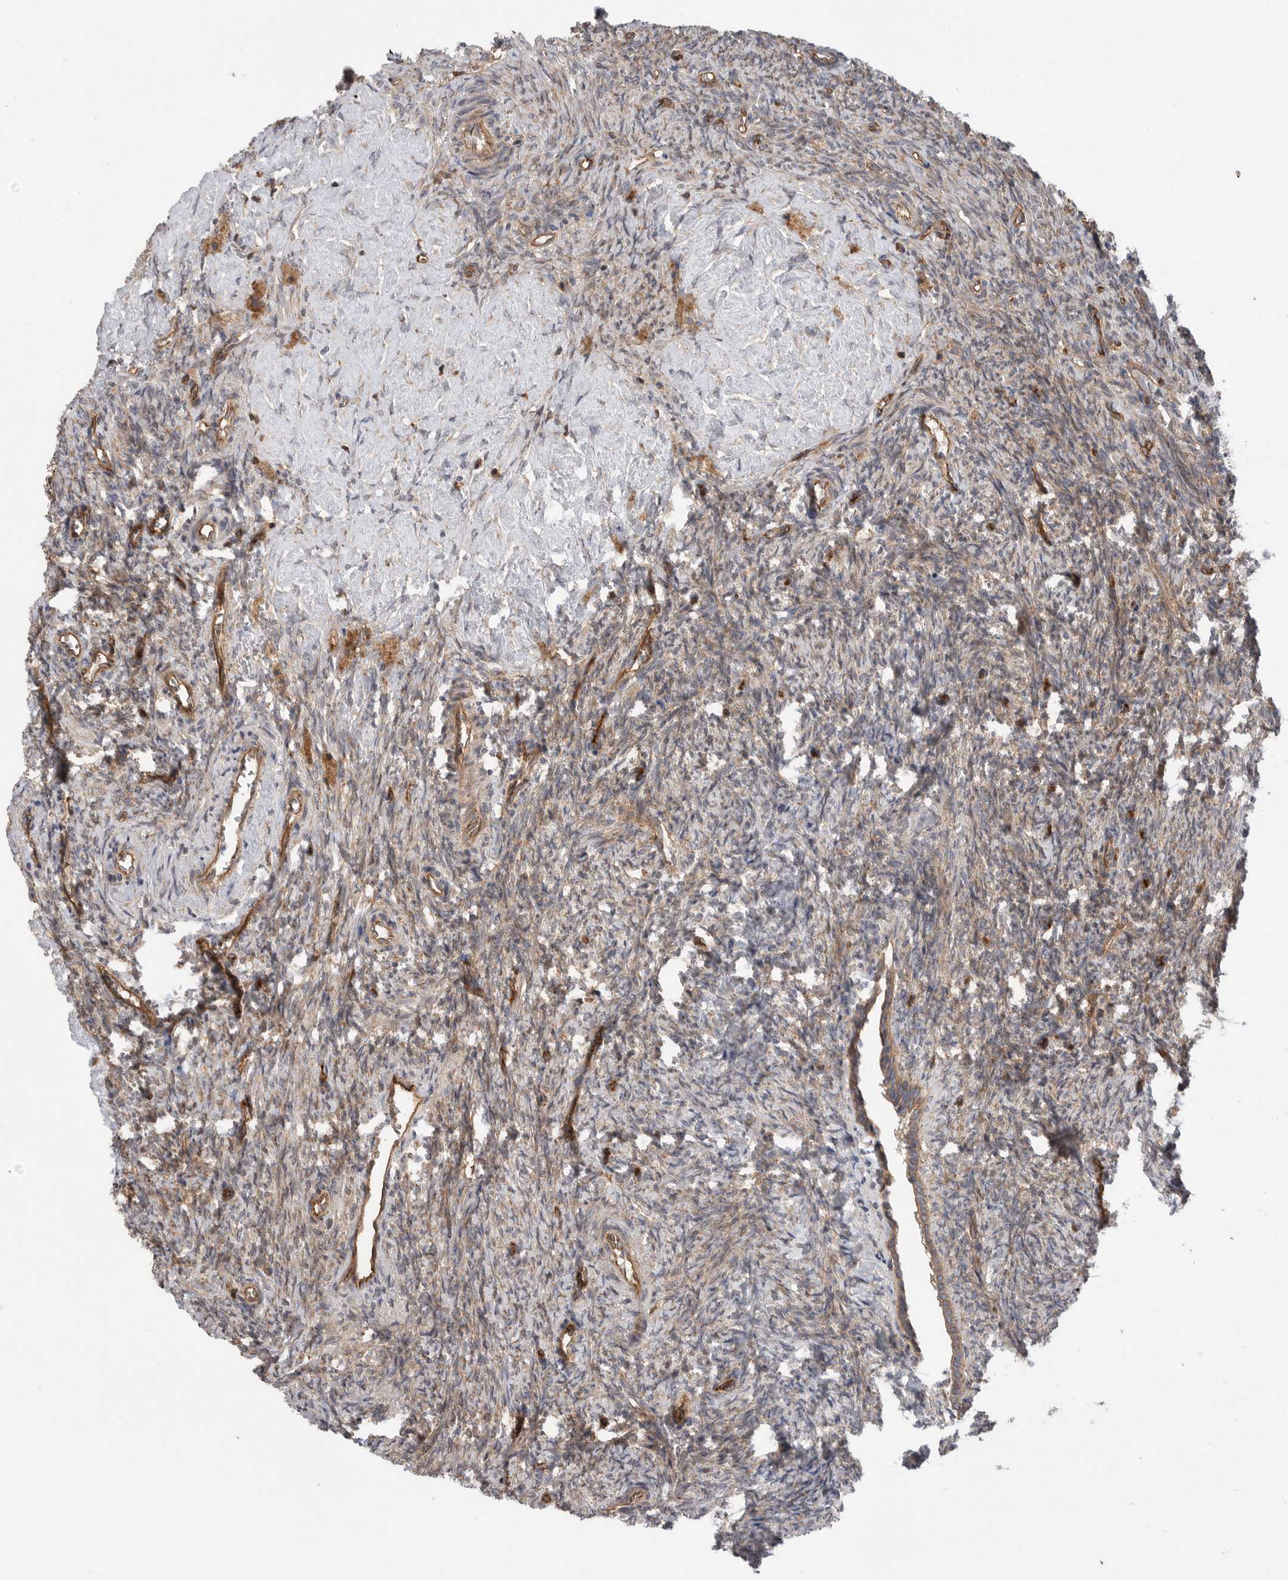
{"staining": {"intensity": "weak", "quantity": "25%-75%", "location": "cytoplasmic/membranous"}, "tissue": "ovary", "cell_type": "Ovarian stroma cells", "image_type": "normal", "snomed": [{"axis": "morphology", "description": "Normal tissue, NOS"}, {"axis": "topography", "description": "Ovary"}], "caption": "Protein expression by immunohistochemistry shows weak cytoplasmic/membranous positivity in approximately 25%-75% of ovarian stroma cells in normal ovary.", "gene": "PRKCH", "patient": {"sex": "female", "age": 41}}